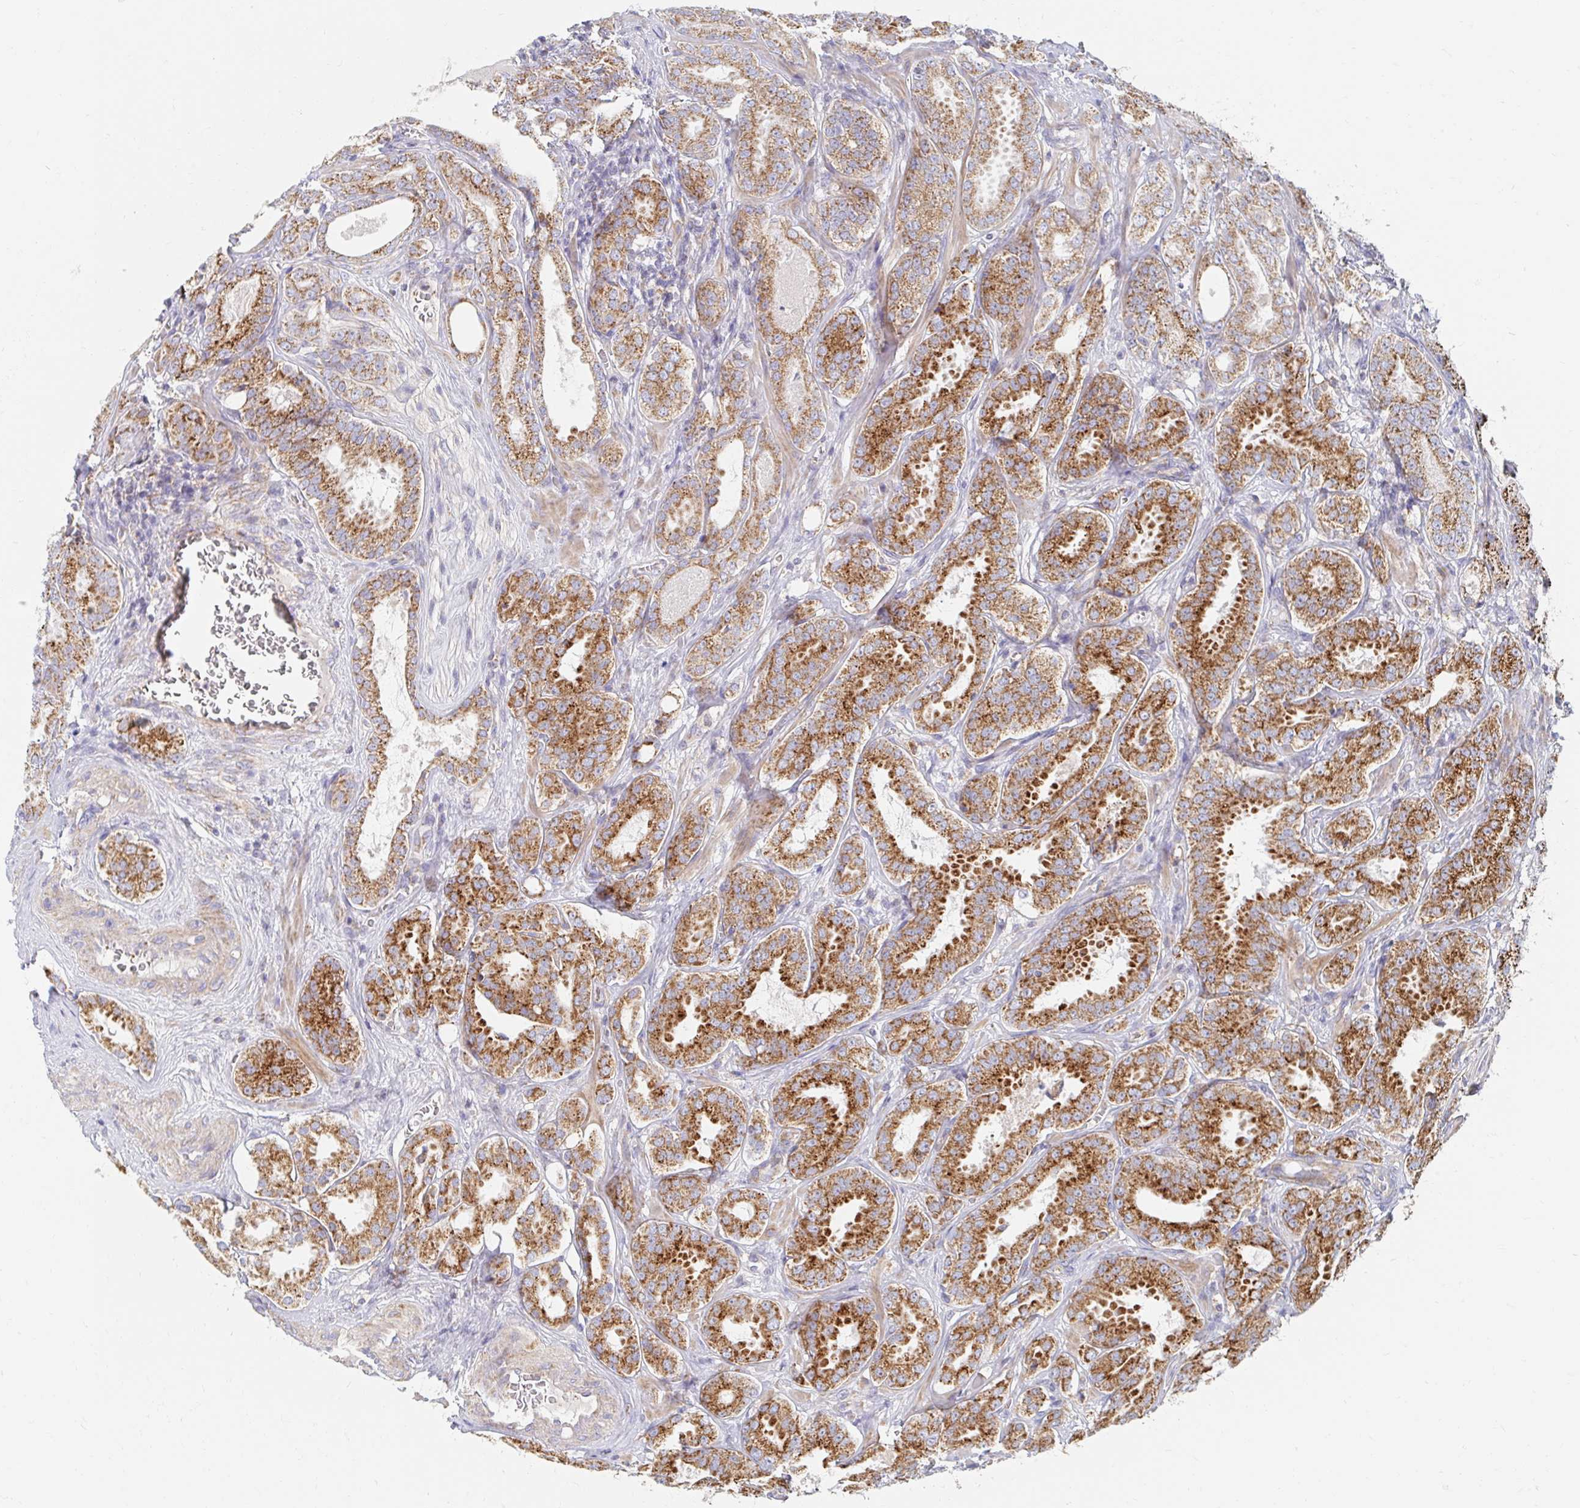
{"staining": {"intensity": "strong", "quantity": ">75%", "location": "cytoplasmic/membranous"}, "tissue": "prostate cancer", "cell_type": "Tumor cells", "image_type": "cancer", "snomed": [{"axis": "morphology", "description": "Adenocarcinoma, High grade"}, {"axis": "topography", "description": "Prostate"}], "caption": "High-grade adenocarcinoma (prostate) stained with a brown dye displays strong cytoplasmic/membranous positive staining in approximately >75% of tumor cells.", "gene": "MAVS", "patient": {"sex": "male", "age": 64}}